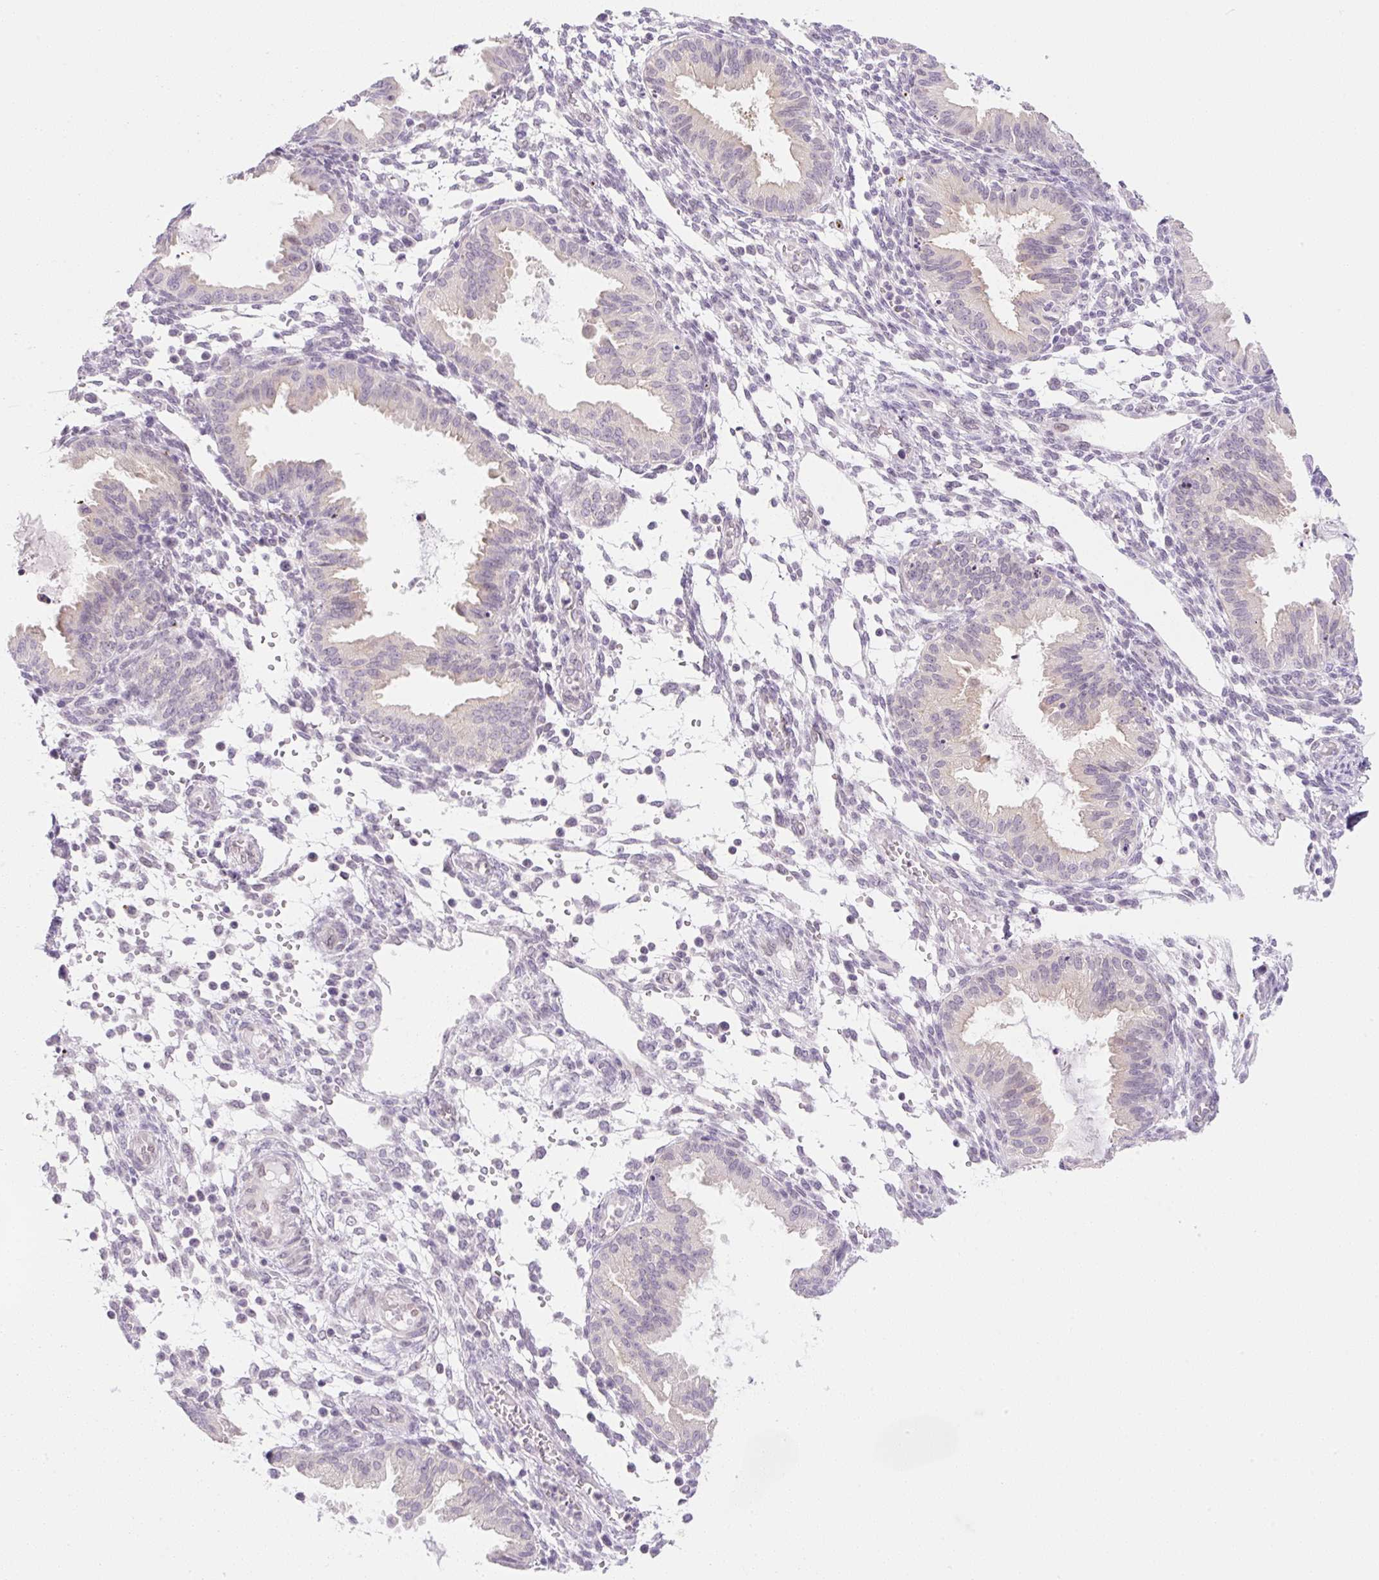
{"staining": {"intensity": "negative", "quantity": "none", "location": "none"}, "tissue": "endometrium", "cell_type": "Cells in endometrial stroma", "image_type": "normal", "snomed": [{"axis": "morphology", "description": "Normal tissue, NOS"}, {"axis": "topography", "description": "Endometrium"}], "caption": "Immunohistochemical staining of unremarkable endometrium reveals no significant expression in cells in endometrial stroma.", "gene": "SYNE3", "patient": {"sex": "female", "age": 33}}